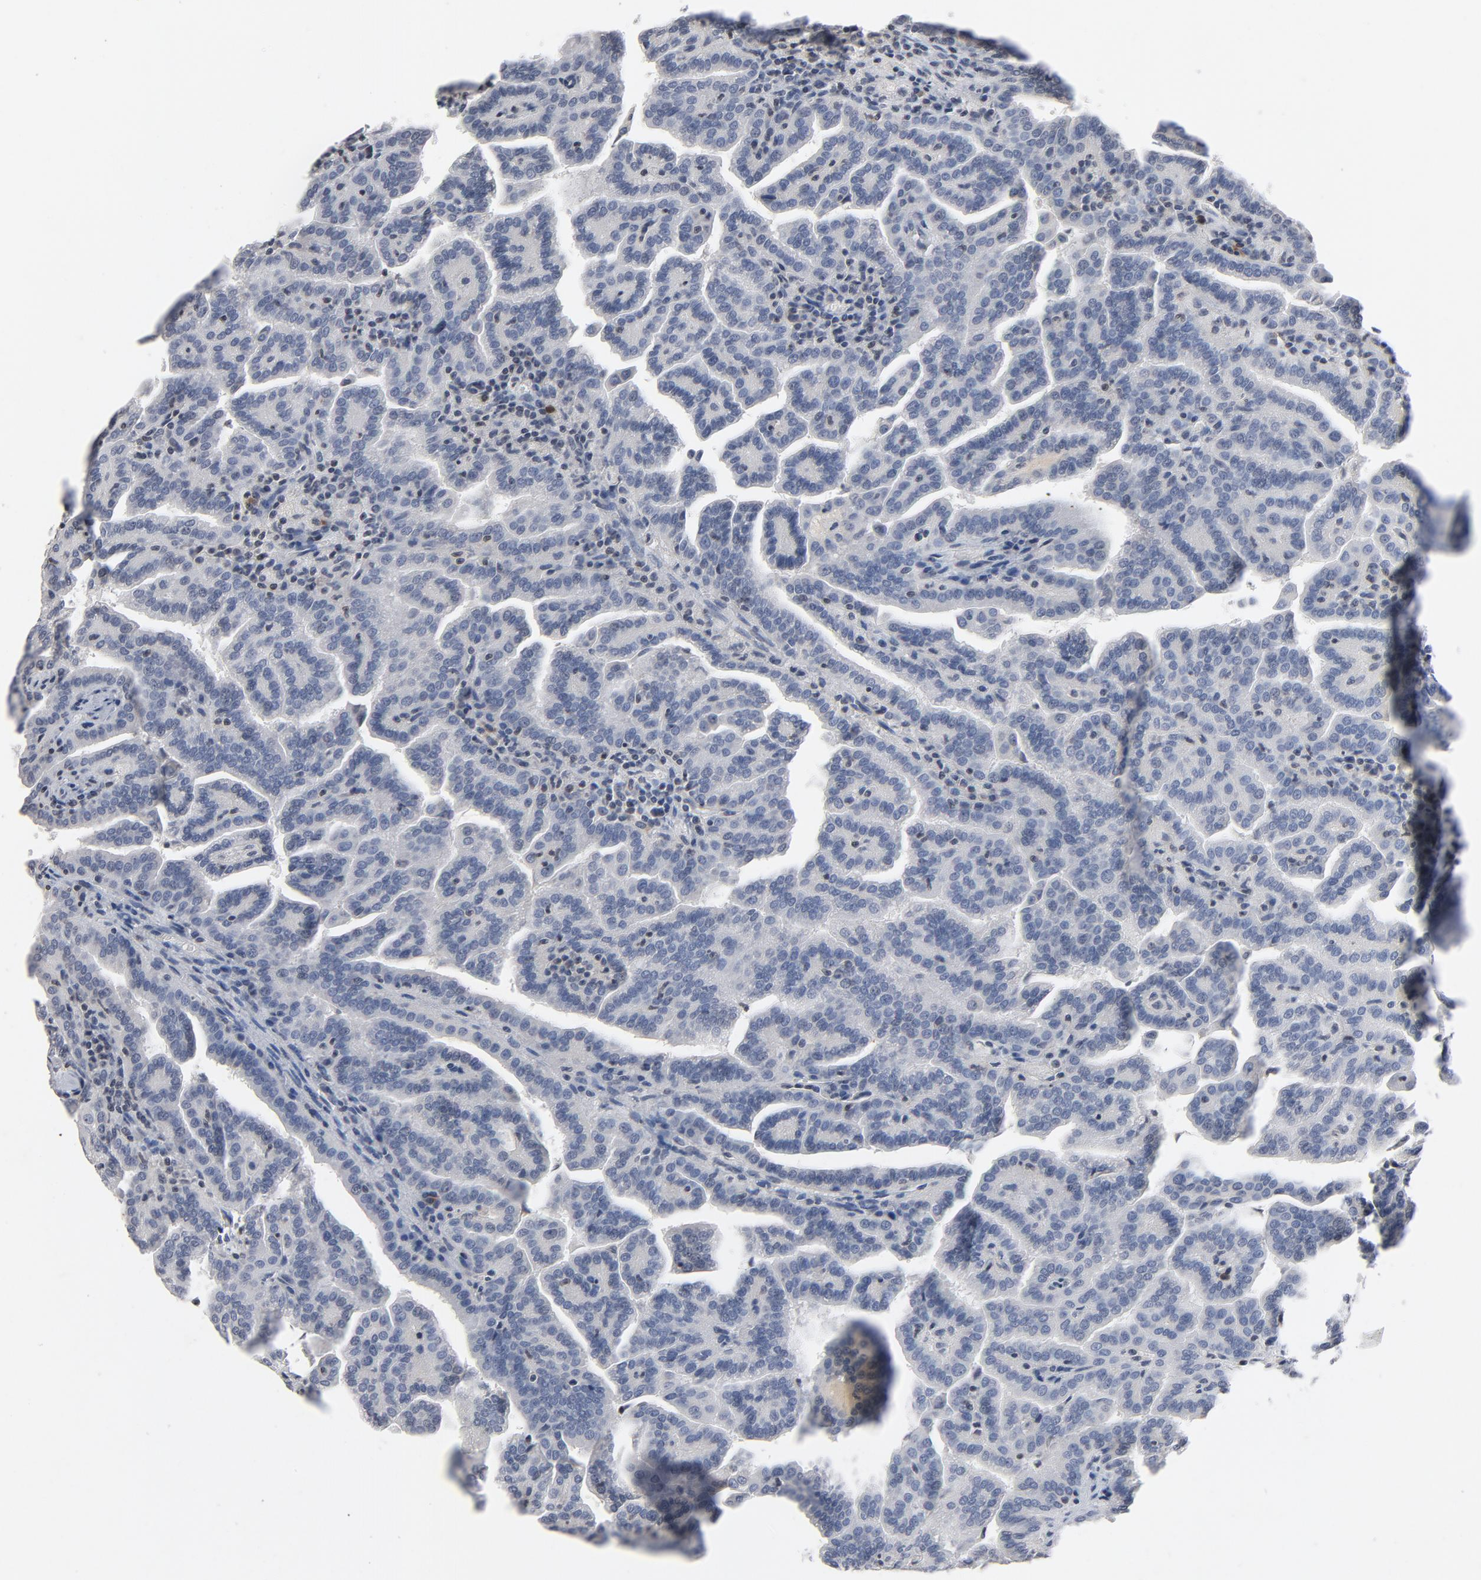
{"staining": {"intensity": "negative", "quantity": "none", "location": "none"}, "tissue": "renal cancer", "cell_type": "Tumor cells", "image_type": "cancer", "snomed": [{"axis": "morphology", "description": "Adenocarcinoma, NOS"}, {"axis": "topography", "description": "Kidney"}], "caption": "DAB (3,3'-diaminobenzidine) immunohistochemical staining of renal adenocarcinoma reveals no significant expression in tumor cells.", "gene": "TCL1A", "patient": {"sex": "male", "age": 61}}